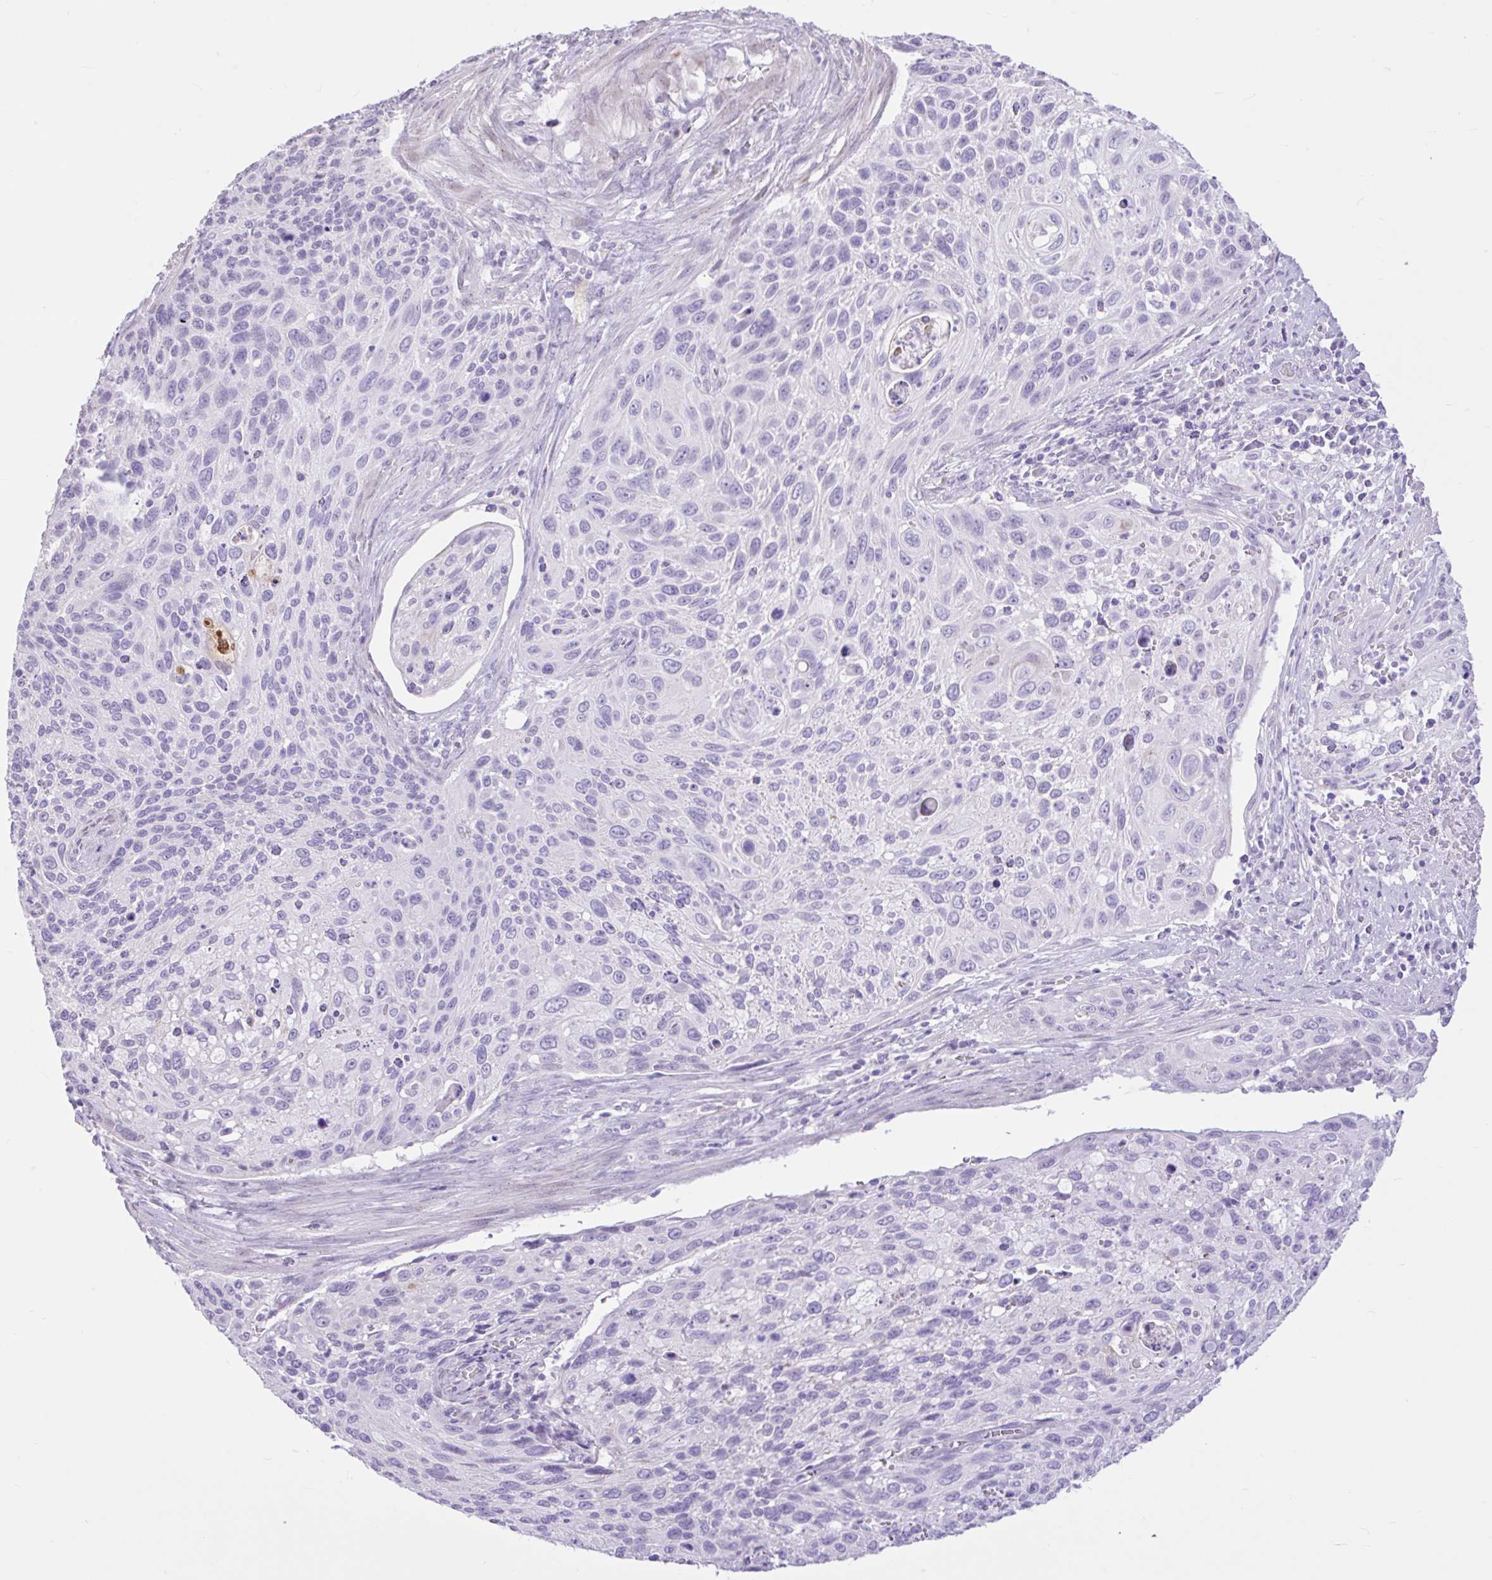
{"staining": {"intensity": "negative", "quantity": "none", "location": "none"}, "tissue": "cervical cancer", "cell_type": "Tumor cells", "image_type": "cancer", "snomed": [{"axis": "morphology", "description": "Squamous cell carcinoma, NOS"}, {"axis": "topography", "description": "Cervix"}], "caption": "This is a photomicrograph of immunohistochemistry staining of cervical cancer (squamous cell carcinoma), which shows no positivity in tumor cells.", "gene": "REEP1", "patient": {"sex": "female", "age": 70}}